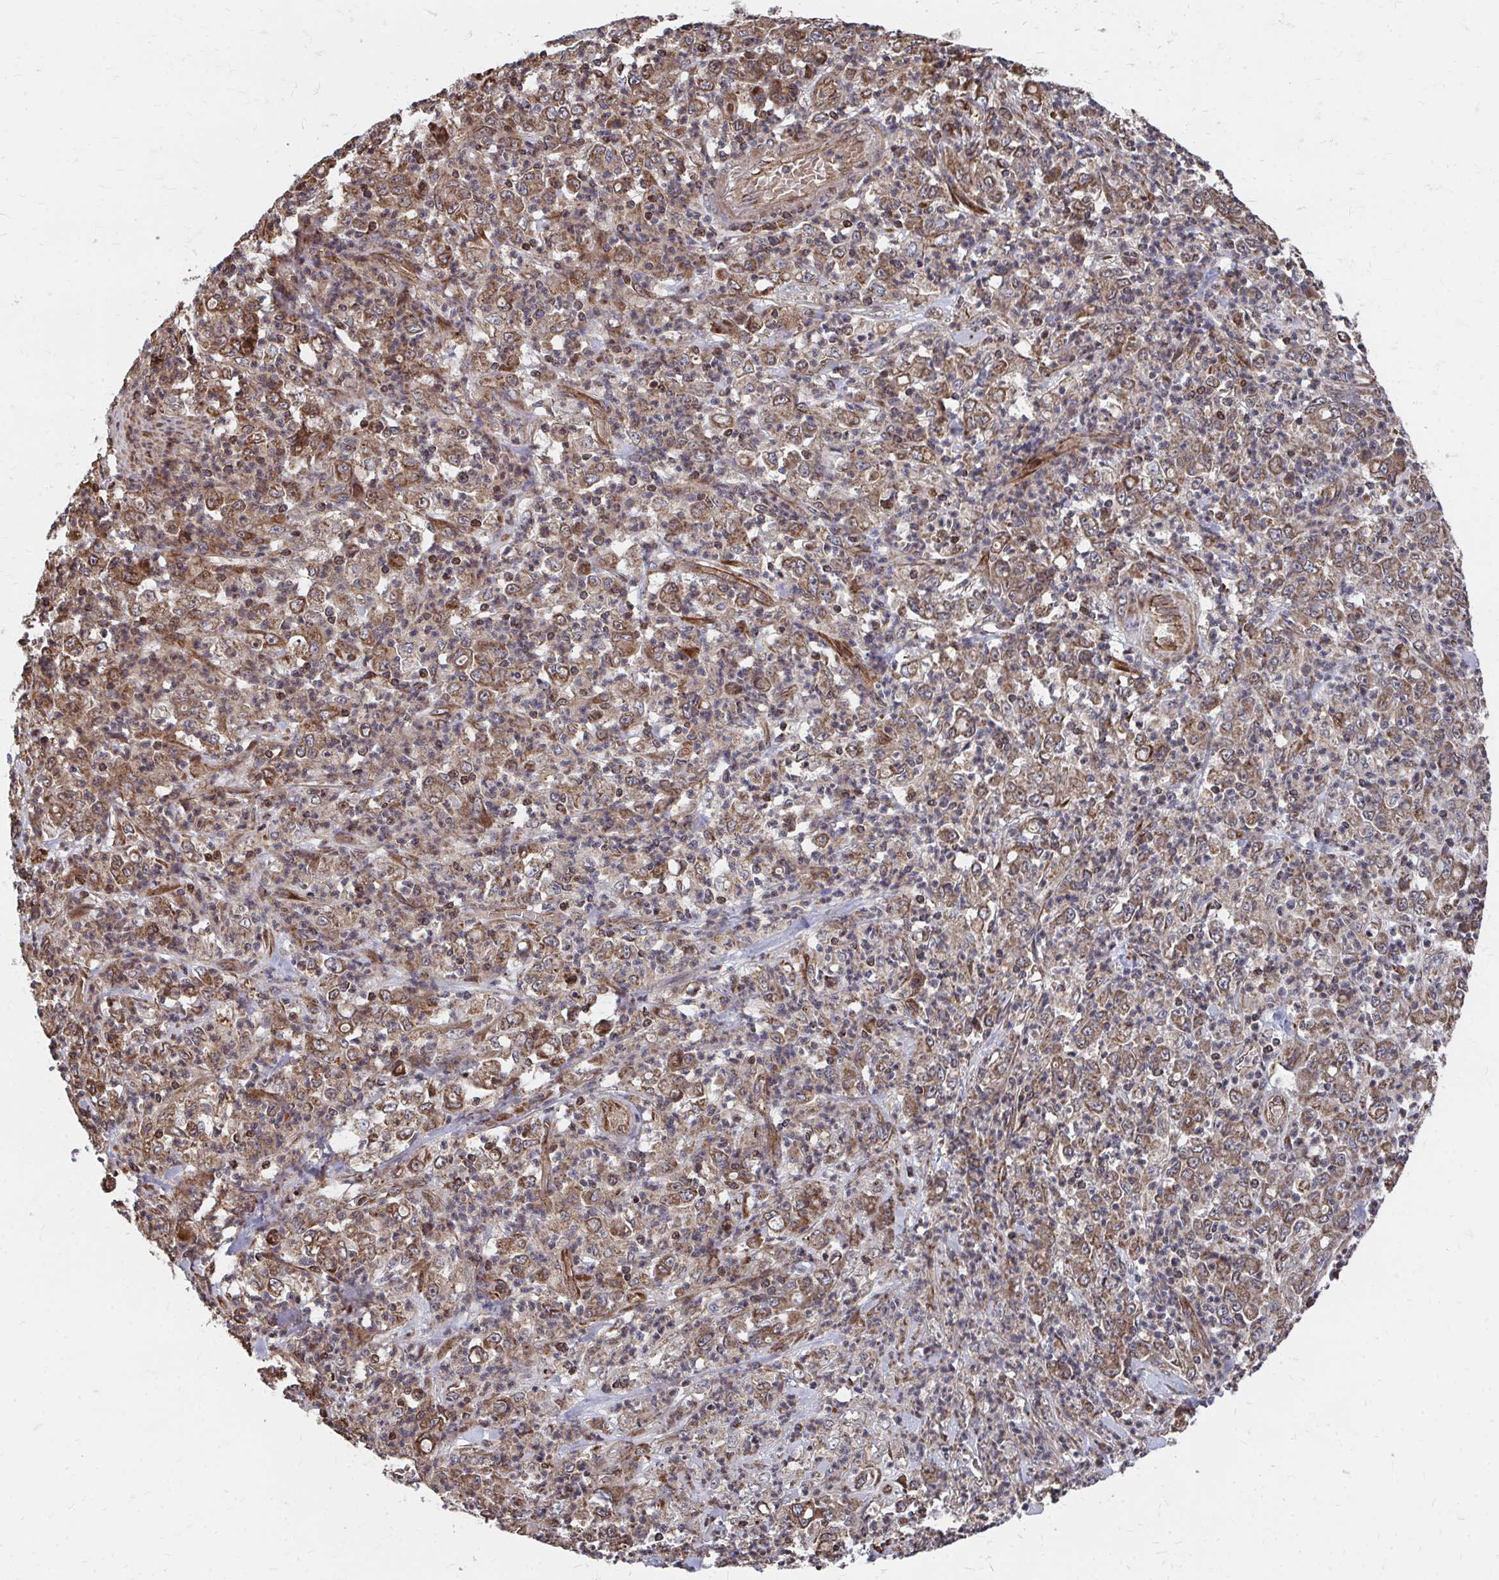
{"staining": {"intensity": "moderate", "quantity": ">75%", "location": "cytoplasmic/membranous"}, "tissue": "stomach cancer", "cell_type": "Tumor cells", "image_type": "cancer", "snomed": [{"axis": "morphology", "description": "Adenocarcinoma, NOS"}, {"axis": "topography", "description": "Stomach, lower"}], "caption": "This image demonstrates IHC staining of stomach cancer, with medium moderate cytoplasmic/membranous positivity in approximately >75% of tumor cells.", "gene": "FAM89A", "patient": {"sex": "female", "age": 71}}